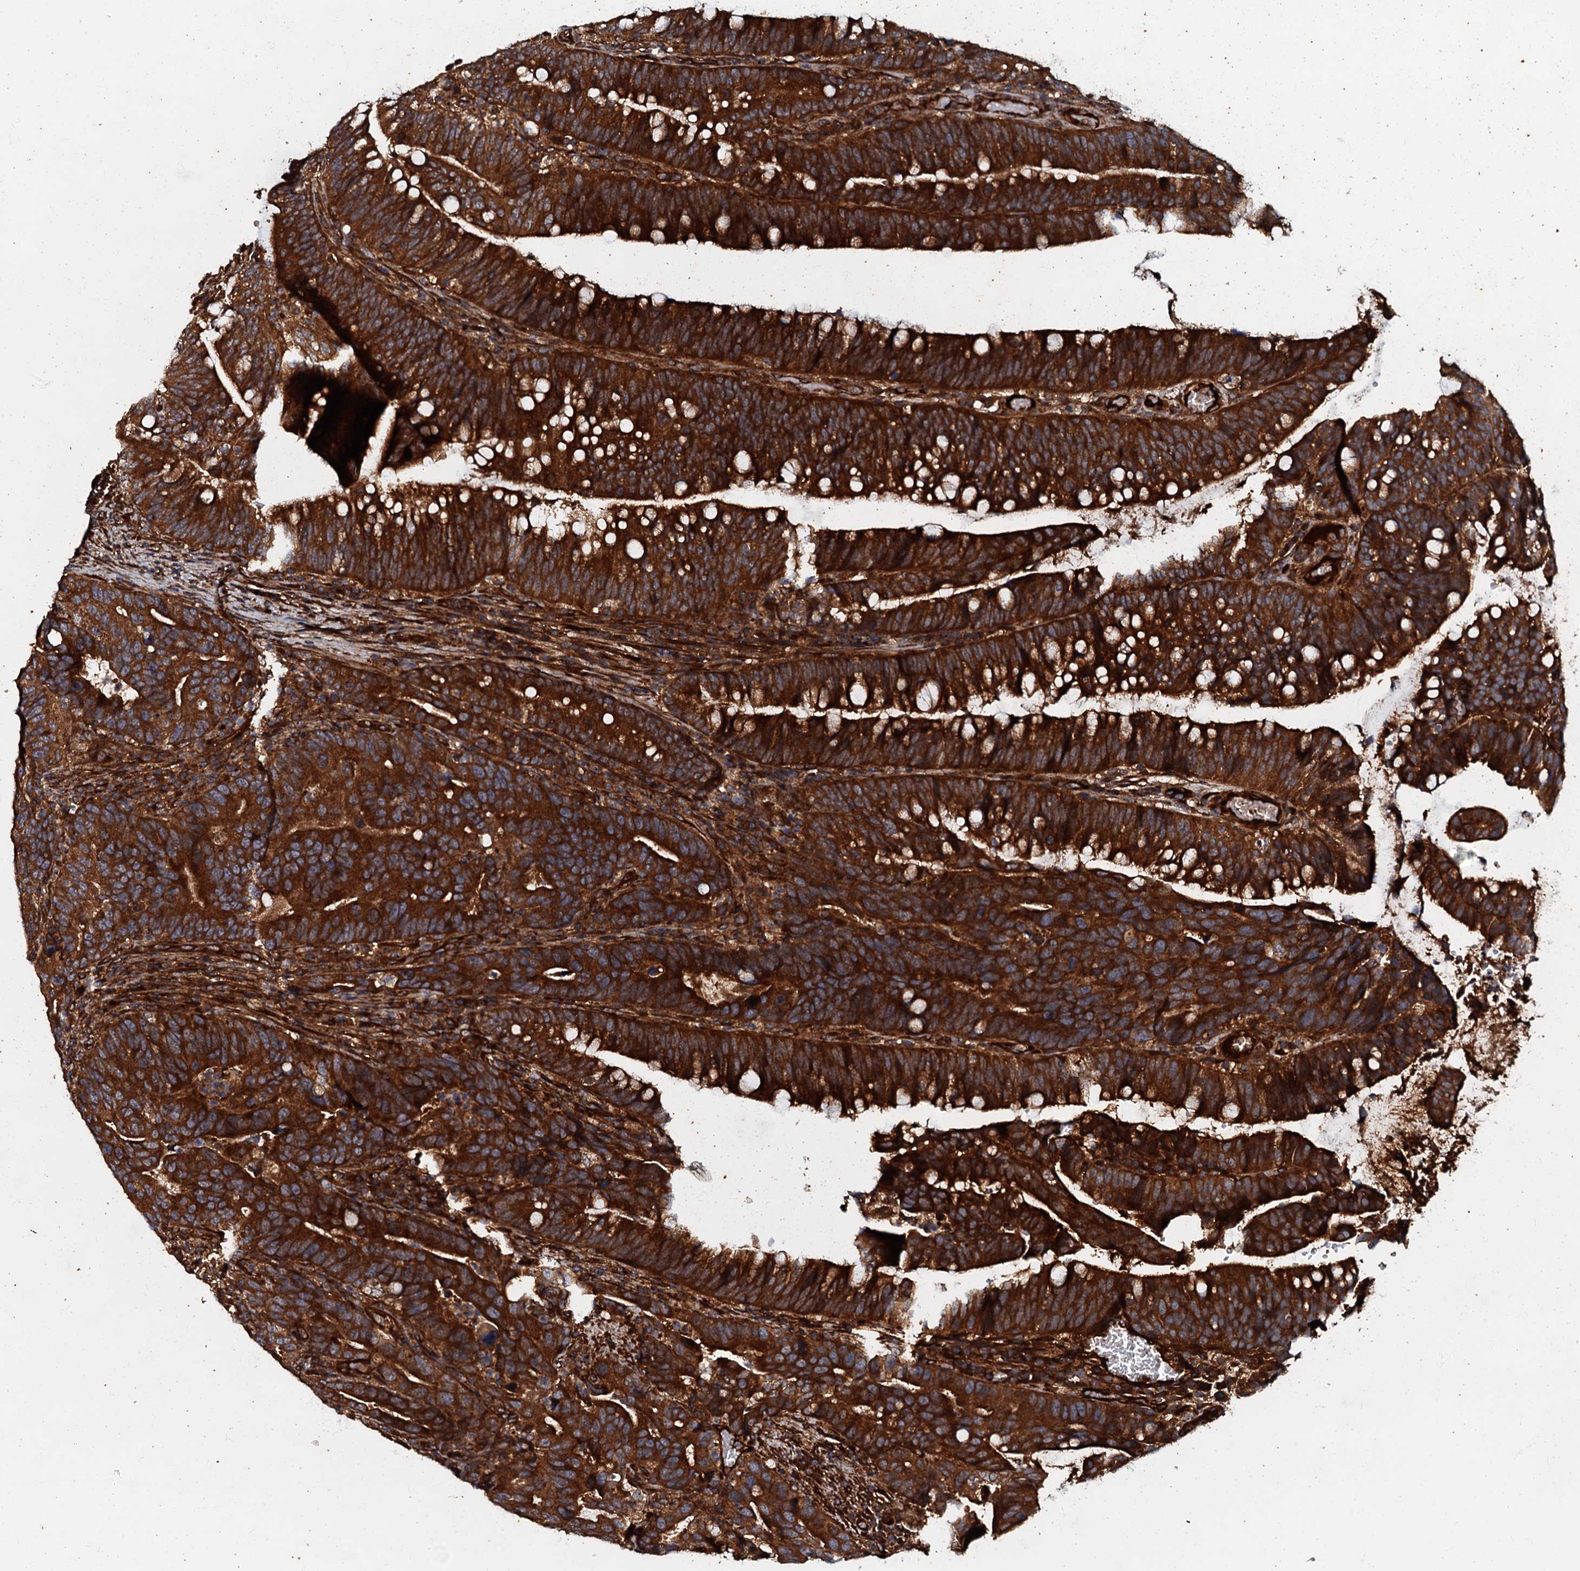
{"staining": {"intensity": "strong", "quantity": ">75%", "location": "cytoplasmic/membranous"}, "tissue": "colorectal cancer", "cell_type": "Tumor cells", "image_type": "cancer", "snomed": [{"axis": "morphology", "description": "Adenocarcinoma, NOS"}, {"axis": "topography", "description": "Colon"}], "caption": "Immunohistochemistry micrograph of neoplastic tissue: human colorectal adenocarcinoma stained using IHC demonstrates high levels of strong protein expression localized specifically in the cytoplasmic/membranous of tumor cells, appearing as a cytoplasmic/membranous brown color.", "gene": "BLOC1S6", "patient": {"sex": "female", "age": 66}}